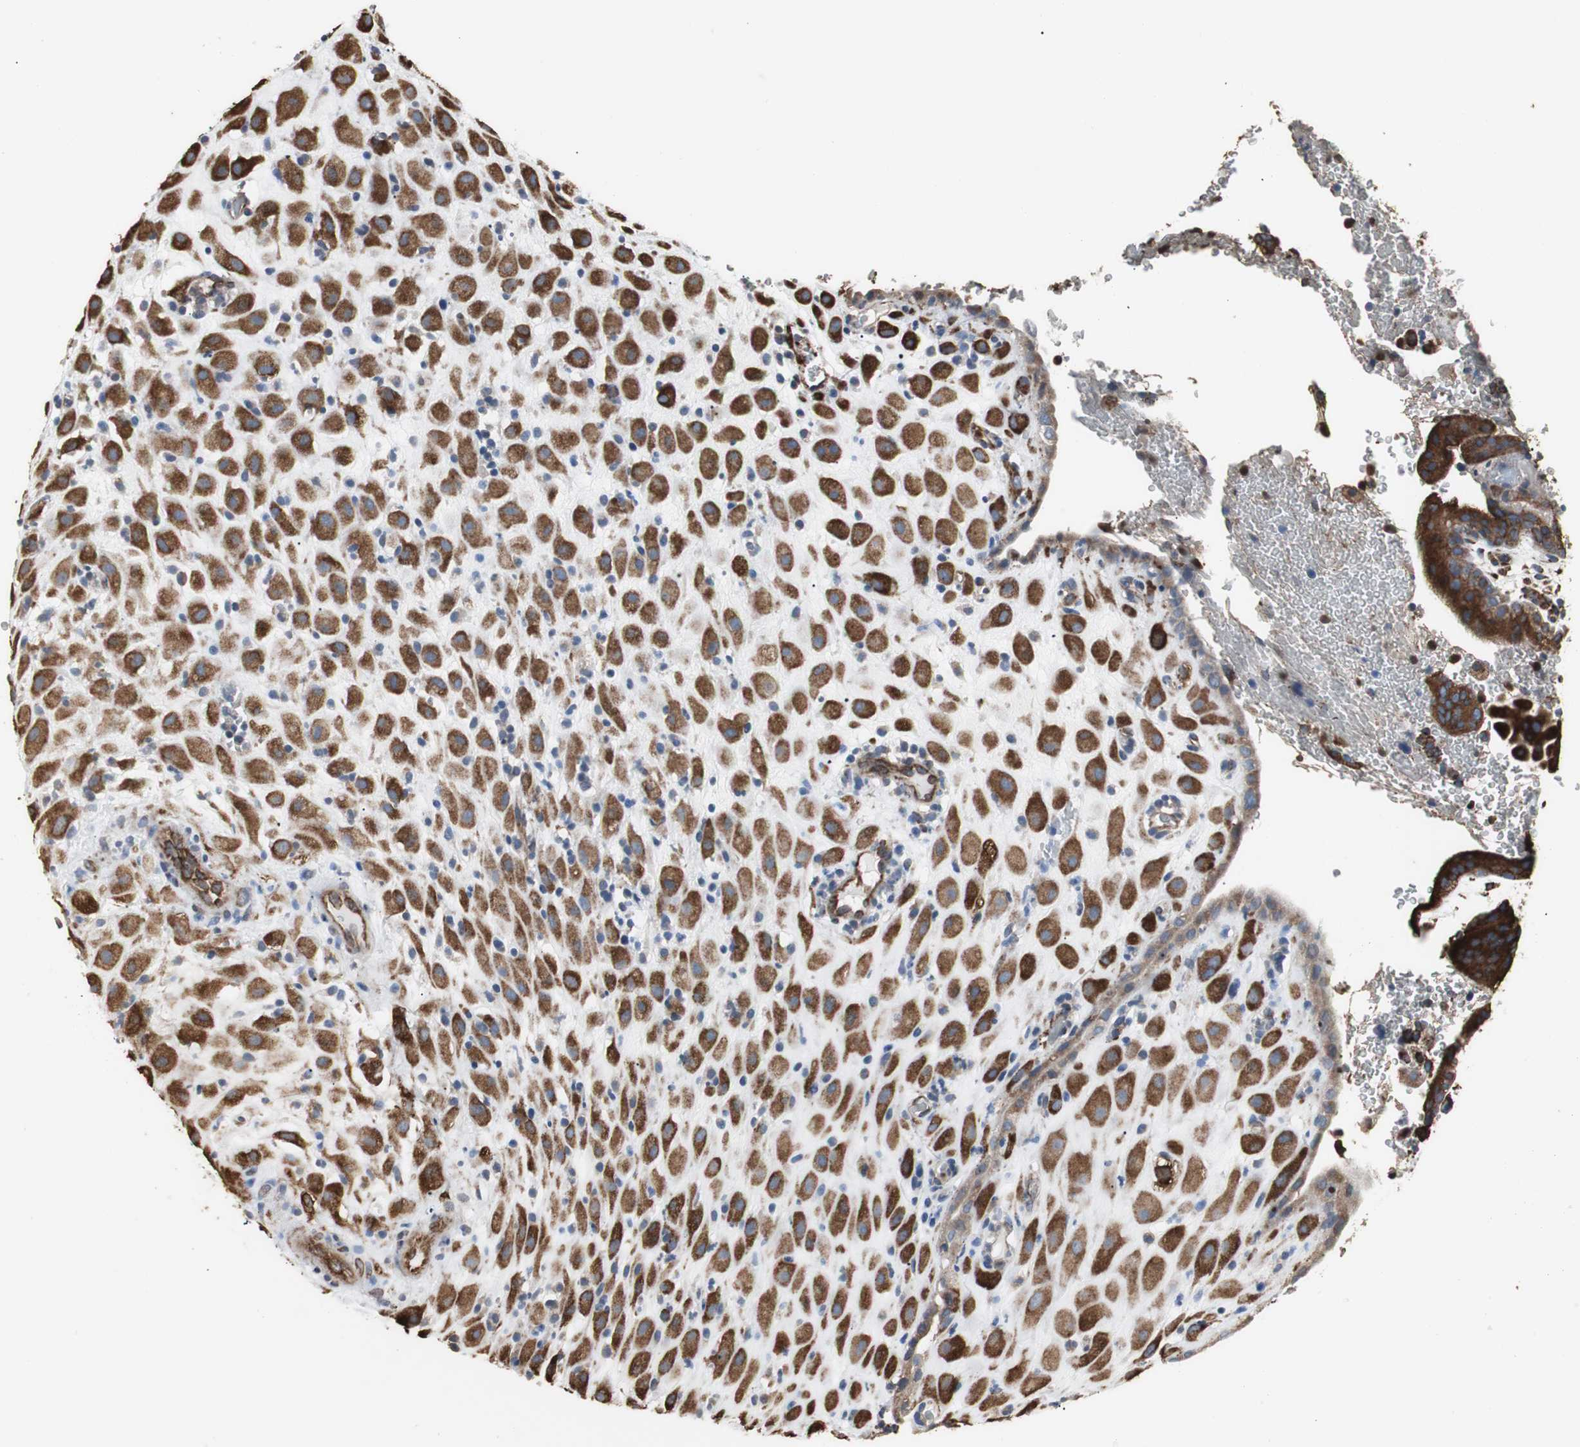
{"staining": {"intensity": "strong", "quantity": ">75%", "location": "cytoplasmic/membranous"}, "tissue": "placenta", "cell_type": "Decidual cells", "image_type": "normal", "snomed": [{"axis": "morphology", "description": "Normal tissue, NOS"}, {"axis": "topography", "description": "Placenta"}], "caption": "Immunohistochemistry (IHC) of normal human placenta reveals high levels of strong cytoplasmic/membranous positivity in approximately >75% of decidual cells. (IHC, brightfield microscopy, high magnification).", "gene": "CALU", "patient": {"sex": "female", "age": 19}}